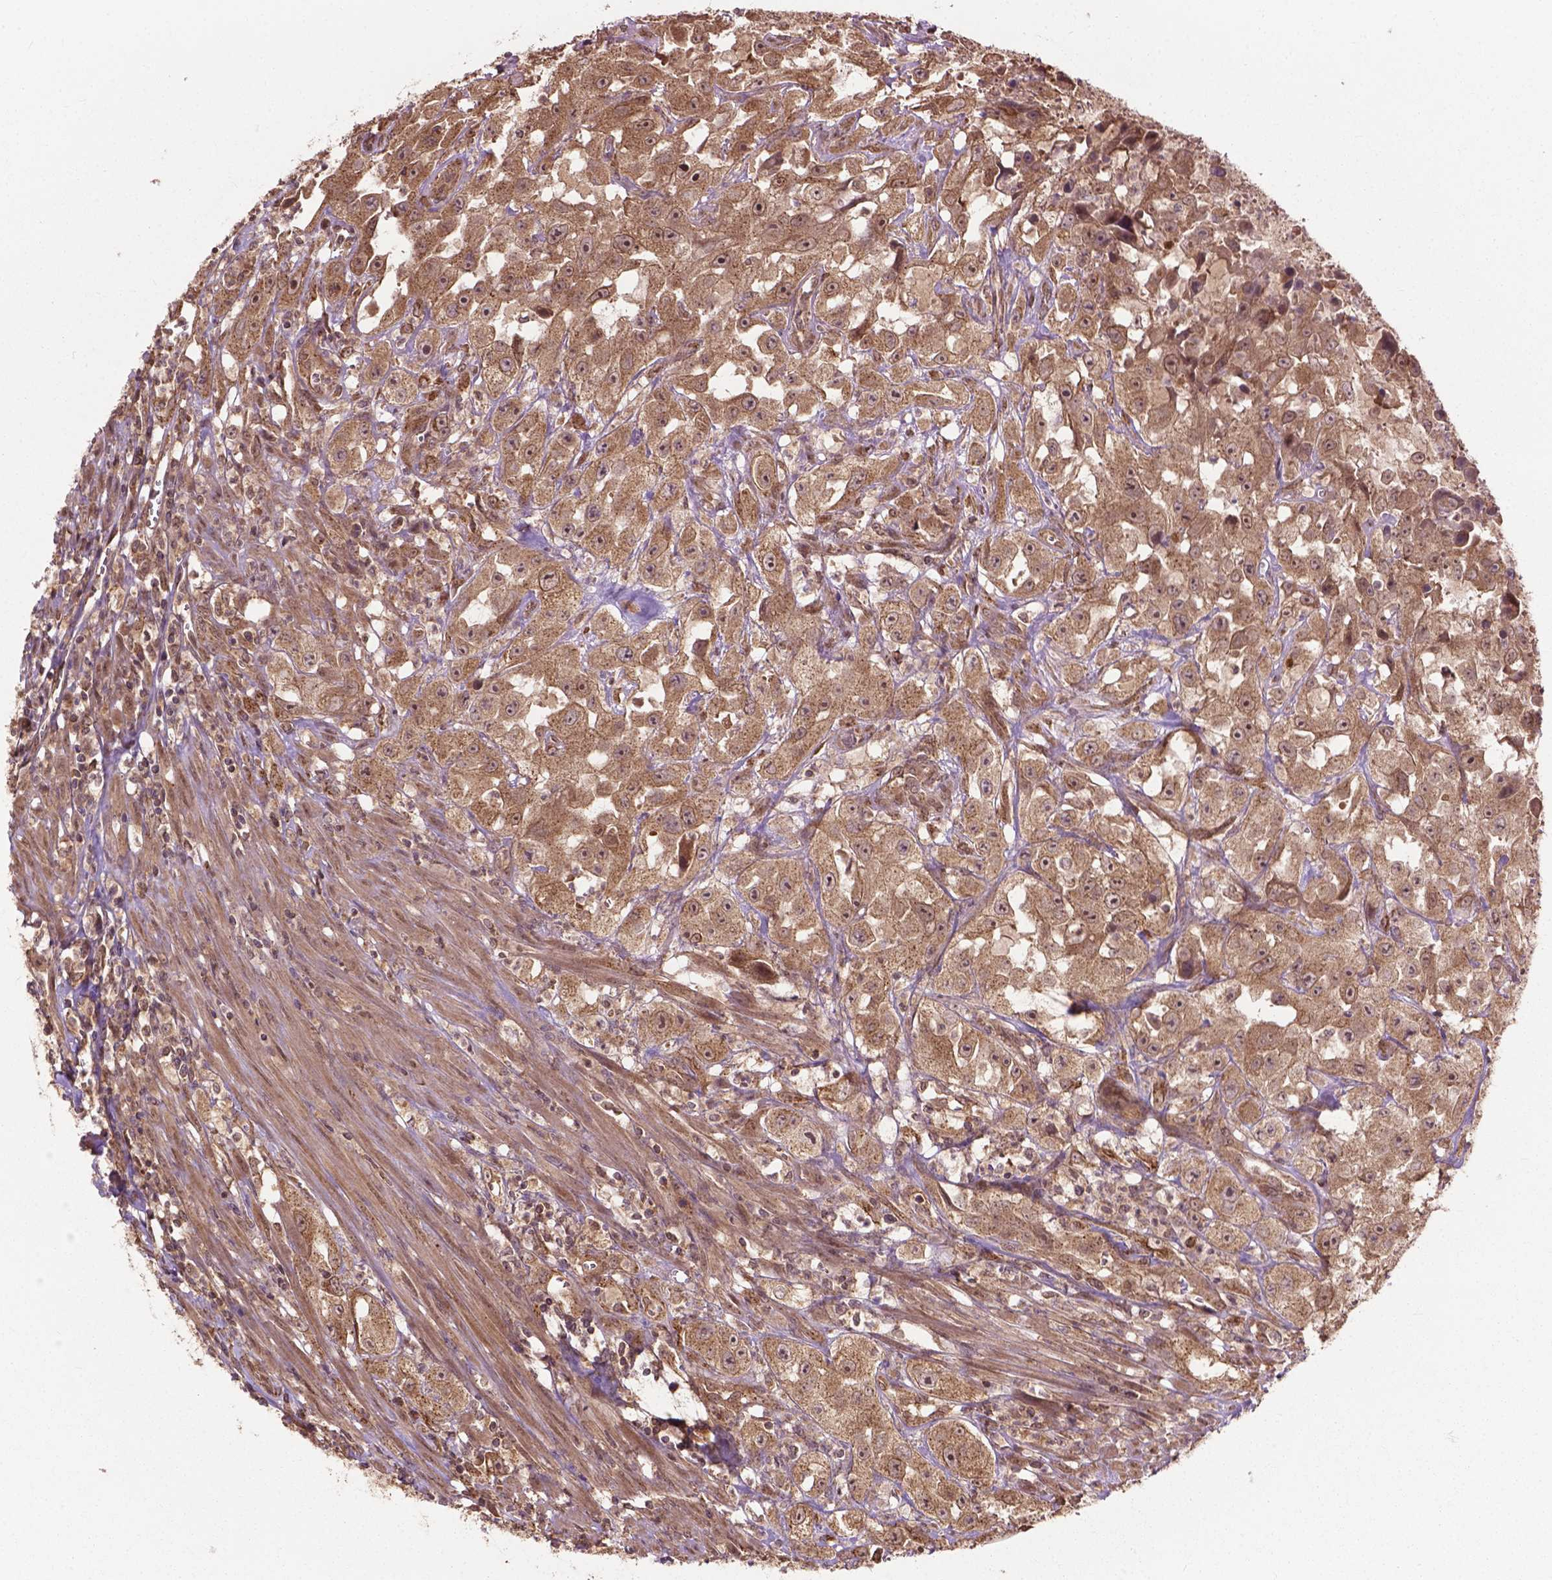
{"staining": {"intensity": "moderate", "quantity": ">75%", "location": "cytoplasmic/membranous,nuclear"}, "tissue": "urothelial cancer", "cell_type": "Tumor cells", "image_type": "cancer", "snomed": [{"axis": "morphology", "description": "Urothelial carcinoma, High grade"}, {"axis": "topography", "description": "Urinary bladder"}], "caption": "Moderate cytoplasmic/membranous and nuclear expression for a protein is seen in approximately >75% of tumor cells of high-grade urothelial carcinoma using immunohistochemistry (IHC).", "gene": "PPP1CB", "patient": {"sex": "male", "age": 79}}